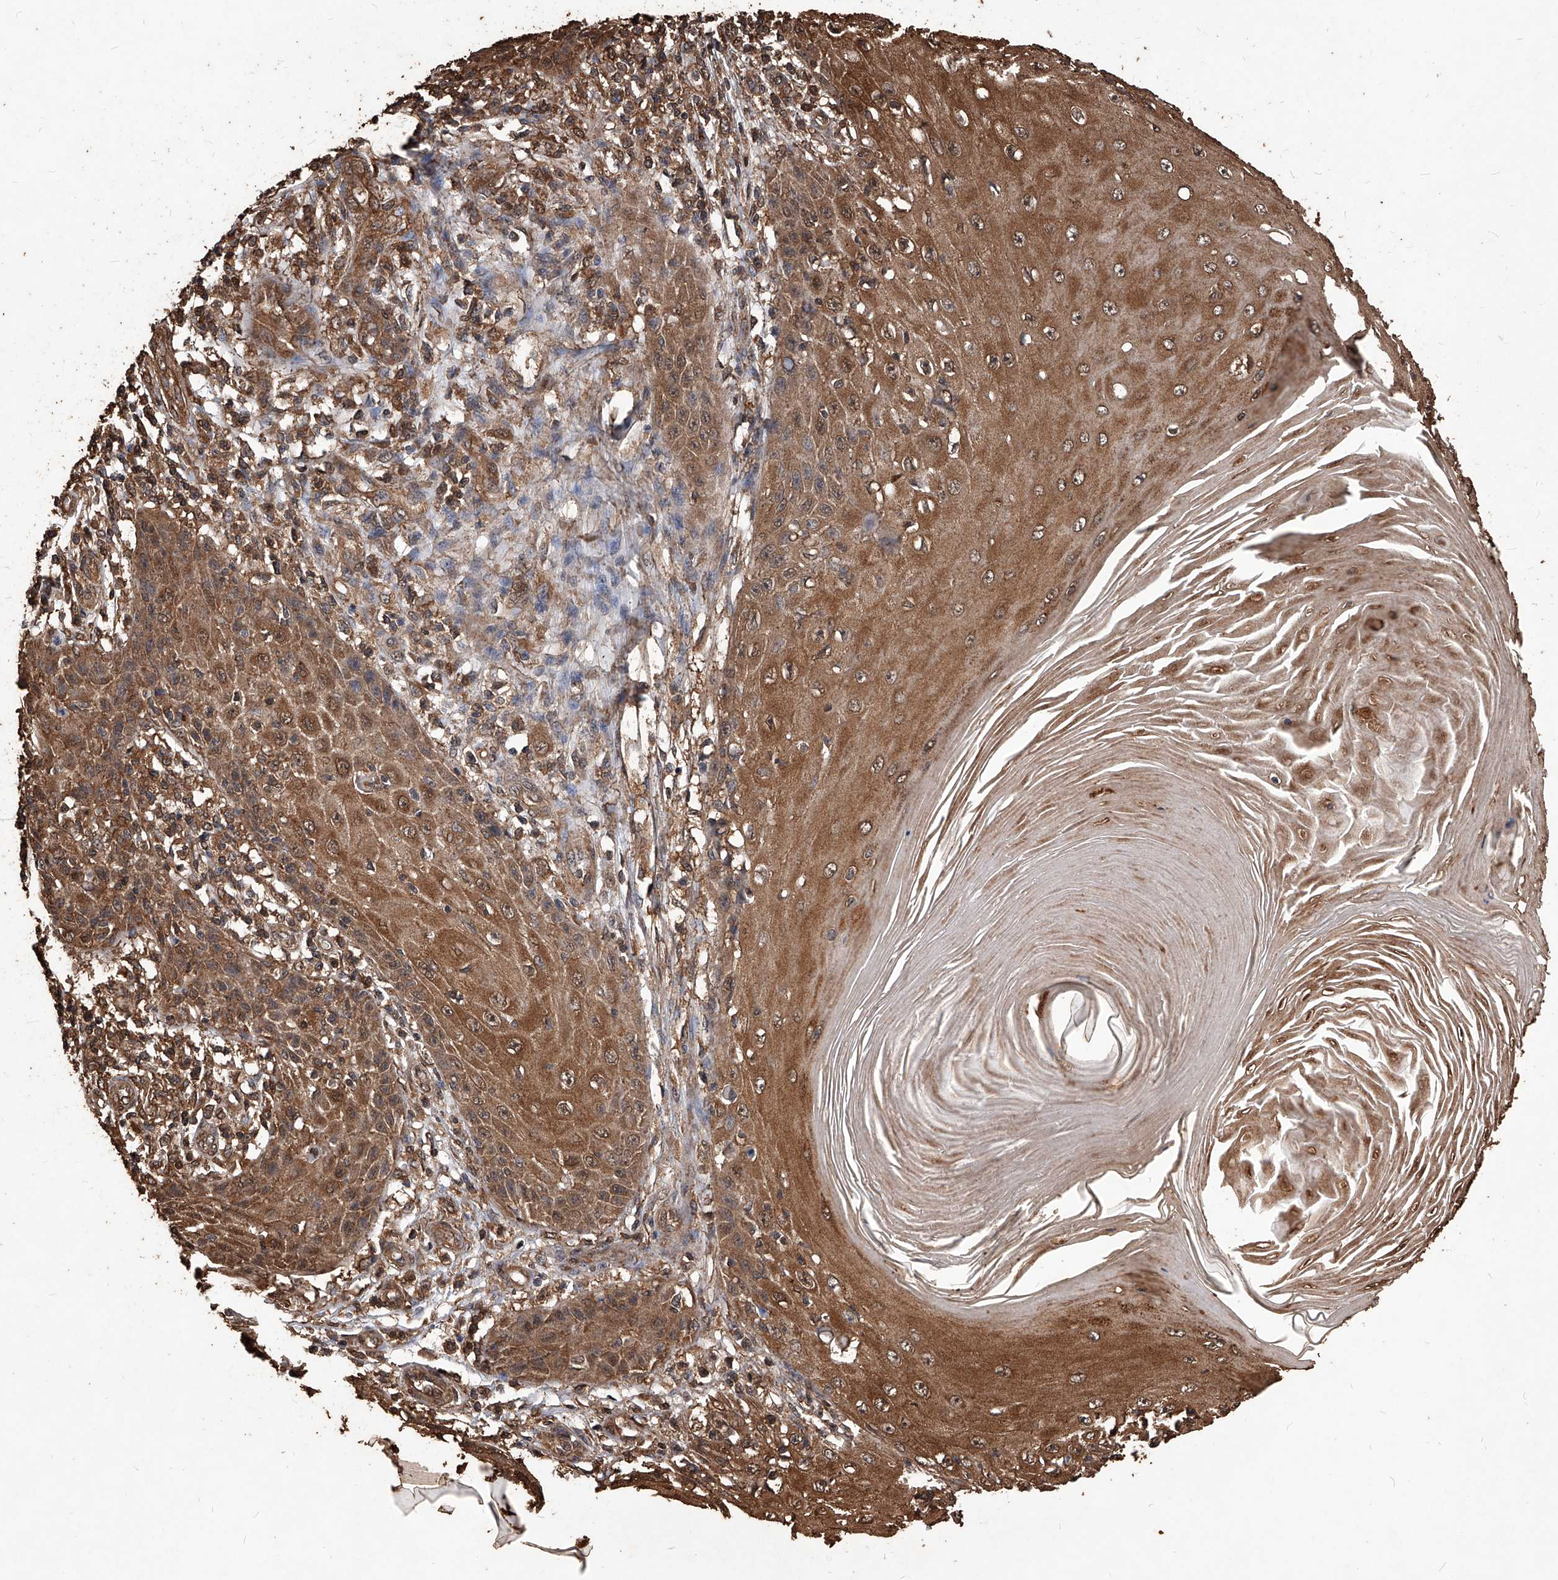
{"staining": {"intensity": "moderate", "quantity": ">75%", "location": "cytoplasmic/membranous,nuclear"}, "tissue": "skin cancer", "cell_type": "Tumor cells", "image_type": "cancer", "snomed": [{"axis": "morphology", "description": "Squamous cell carcinoma, NOS"}, {"axis": "topography", "description": "Skin"}], "caption": "There is medium levels of moderate cytoplasmic/membranous and nuclear positivity in tumor cells of skin squamous cell carcinoma, as demonstrated by immunohistochemical staining (brown color).", "gene": "UCP2", "patient": {"sex": "female", "age": 73}}